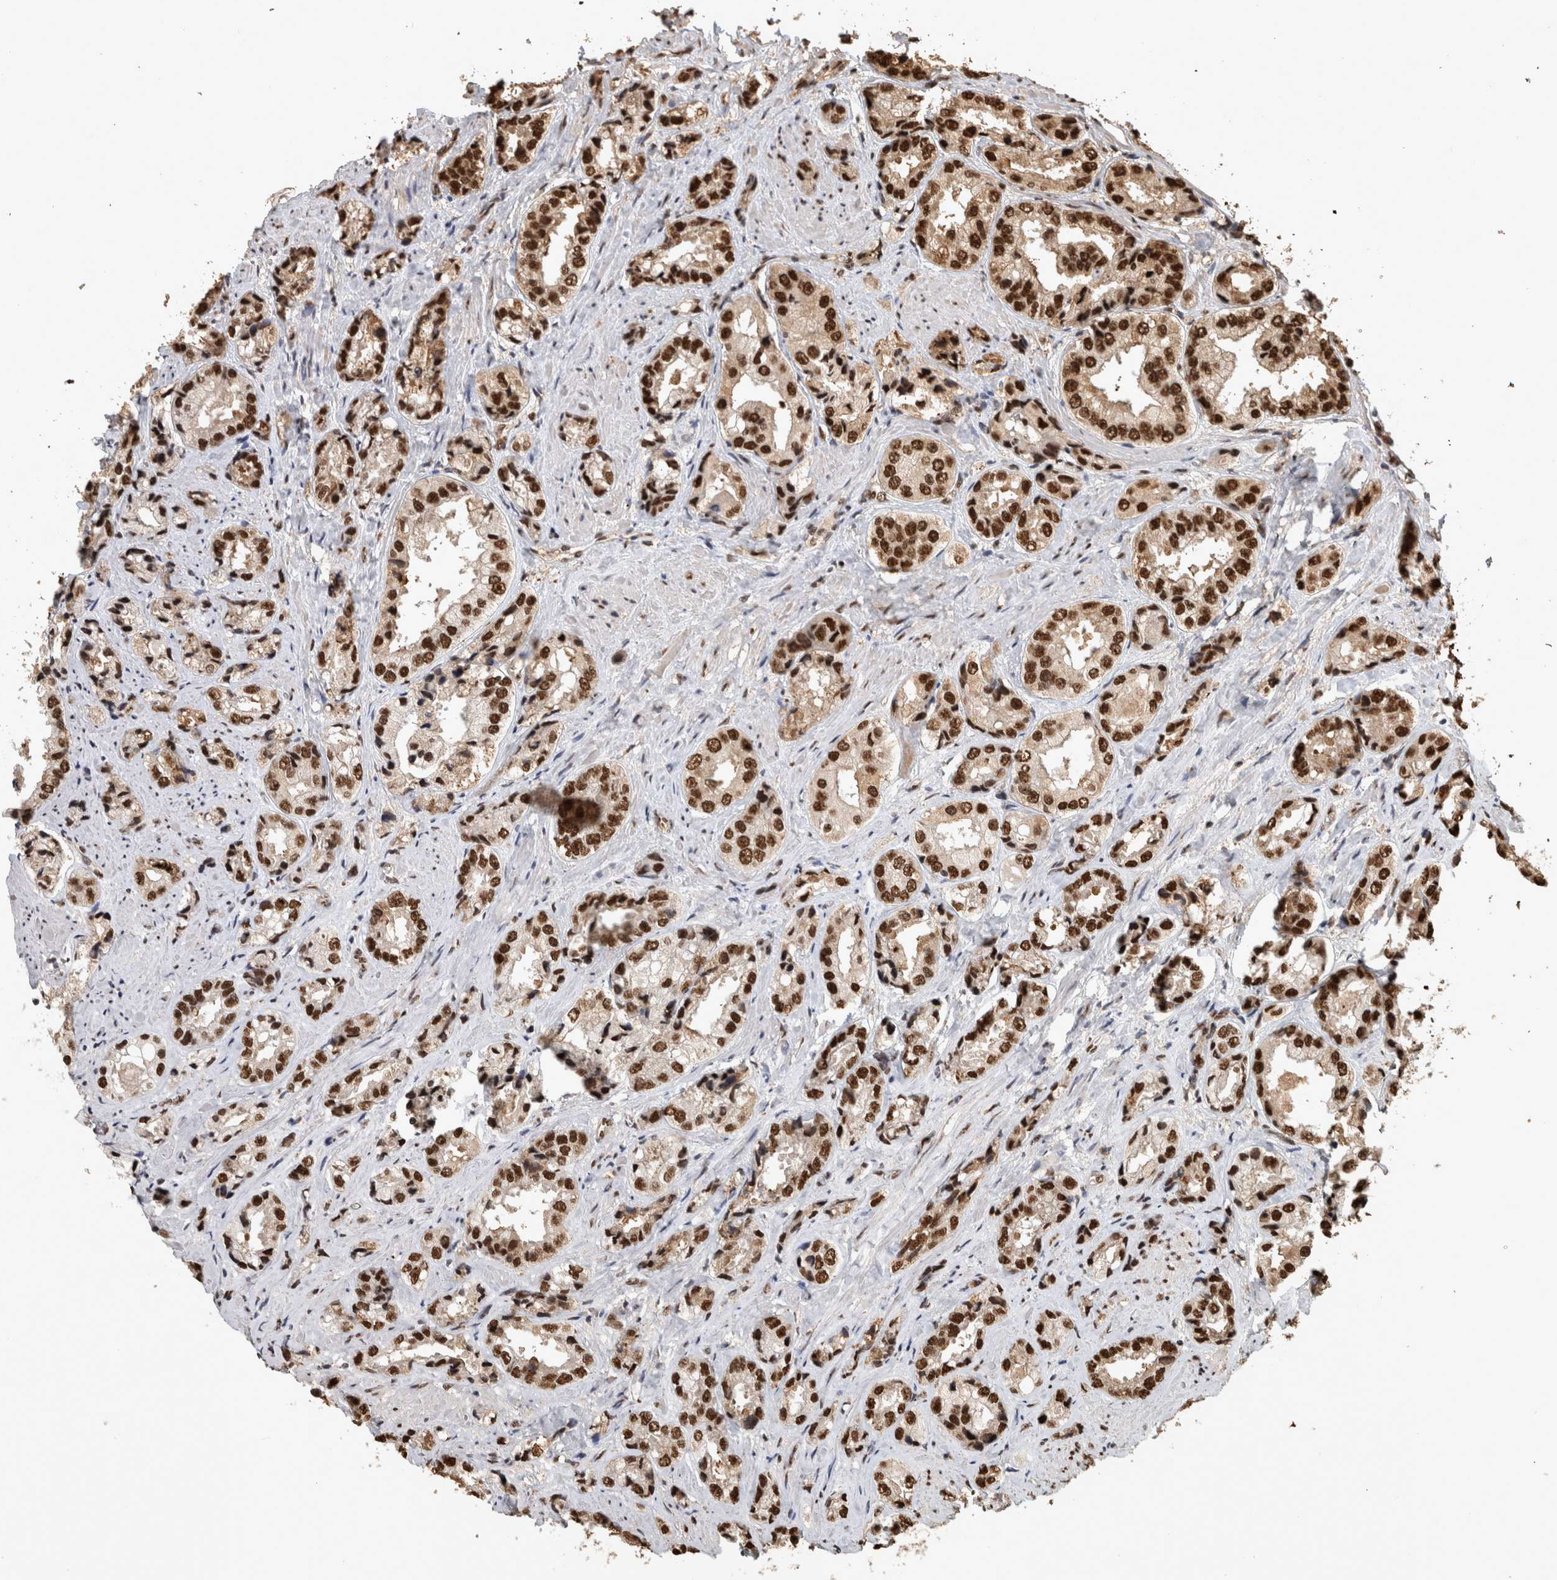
{"staining": {"intensity": "strong", "quantity": ">75%", "location": "nuclear"}, "tissue": "prostate cancer", "cell_type": "Tumor cells", "image_type": "cancer", "snomed": [{"axis": "morphology", "description": "Adenocarcinoma, High grade"}, {"axis": "topography", "description": "Prostate"}], "caption": "Immunohistochemistry (IHC) image of prostate cancer (high-grade adenocarcinoma) stained for a protein (brown), which displays high levels of strong nuclear positivity in approximately >75% of tumor cells.", "gene": "RAD50", "patient": {"sex": "male", "age": 61}}